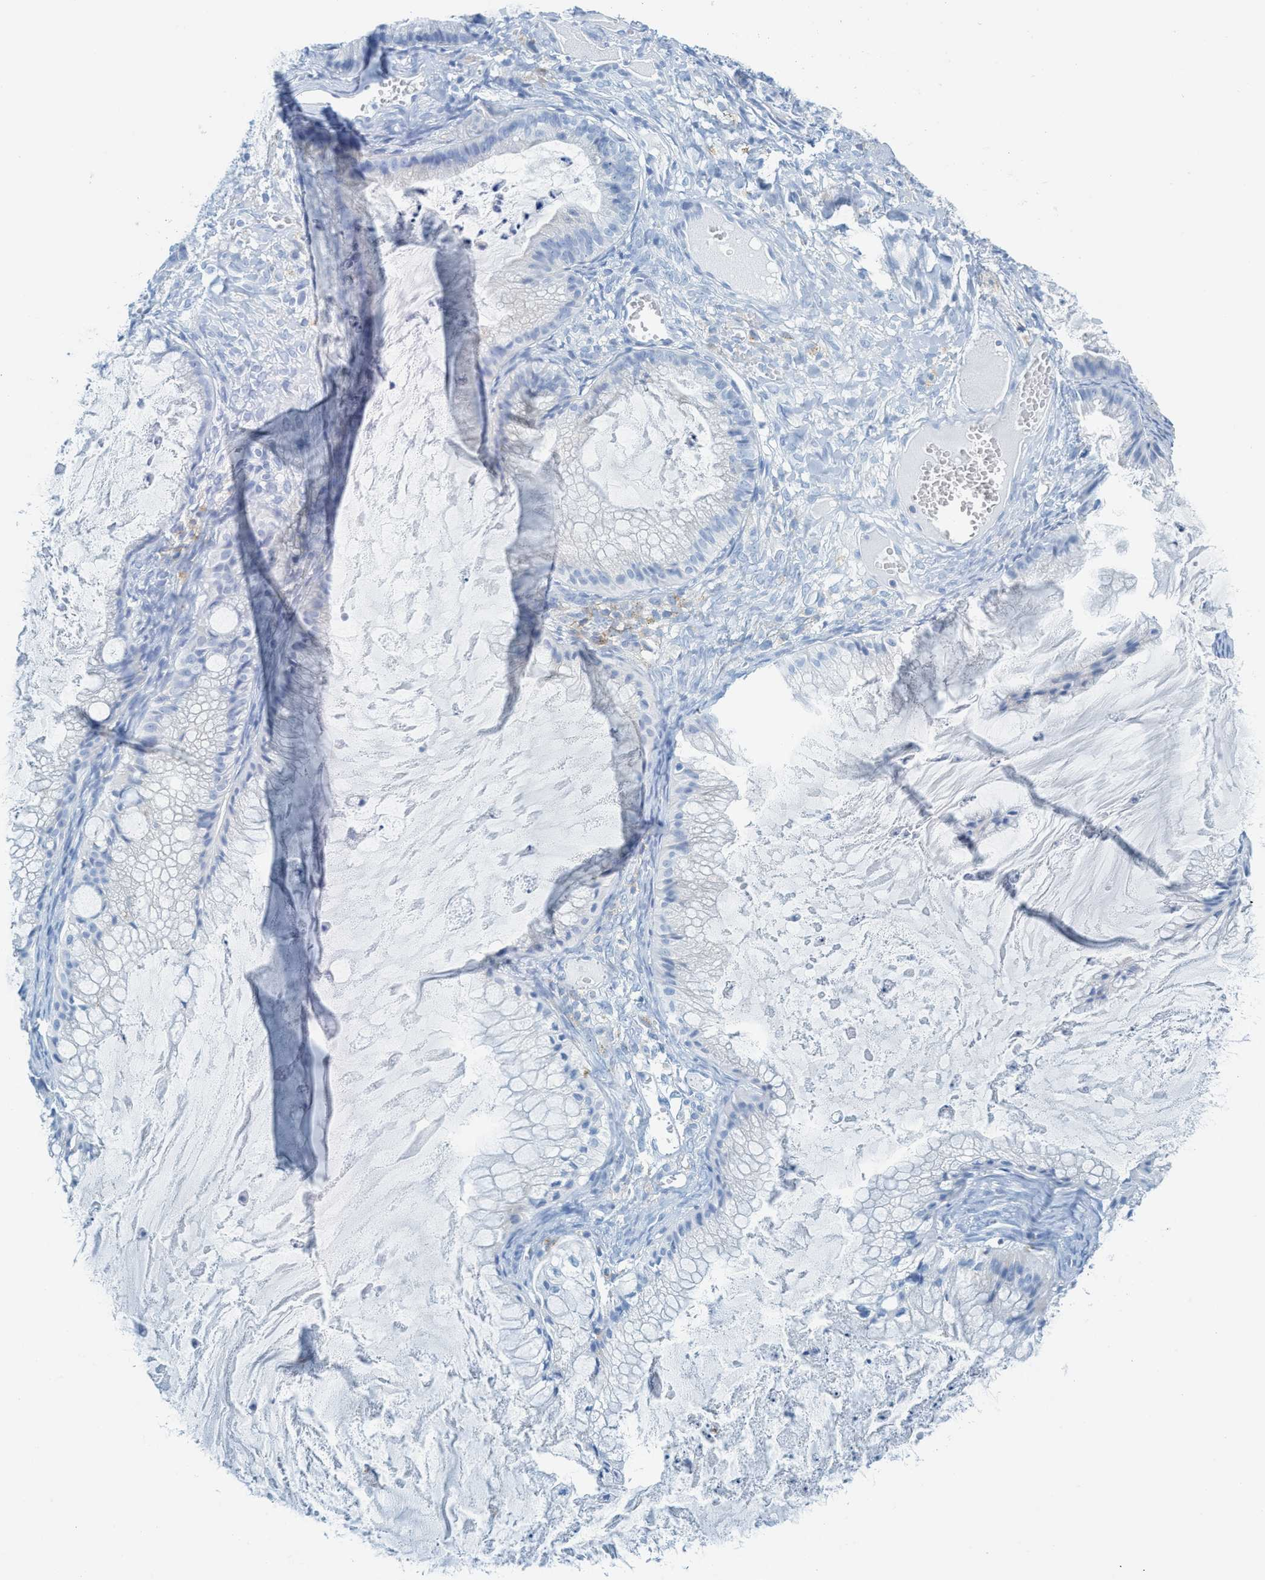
{"staining": {"intensity": "negative", "quantity": "none", "location": "none"}, "tissue": "ovarian cancer", "cell_type": "Tumor cells", "image_type": "cancer", "snomed": [{"axis": "morphology", "description": "Cystadenocarcinoma, mucinous, NOS"}, {"axis": "topography", "description": "Ovary"}], "caption": "IHC image of neoplastic tissue: mucinous cystadenocarcinoma (ovarian) stained with DAB demonstrates no significant protein positivity in tumor cells.", "gene": "C21orf62", "patient": {"sex": "female", "age": 57}}